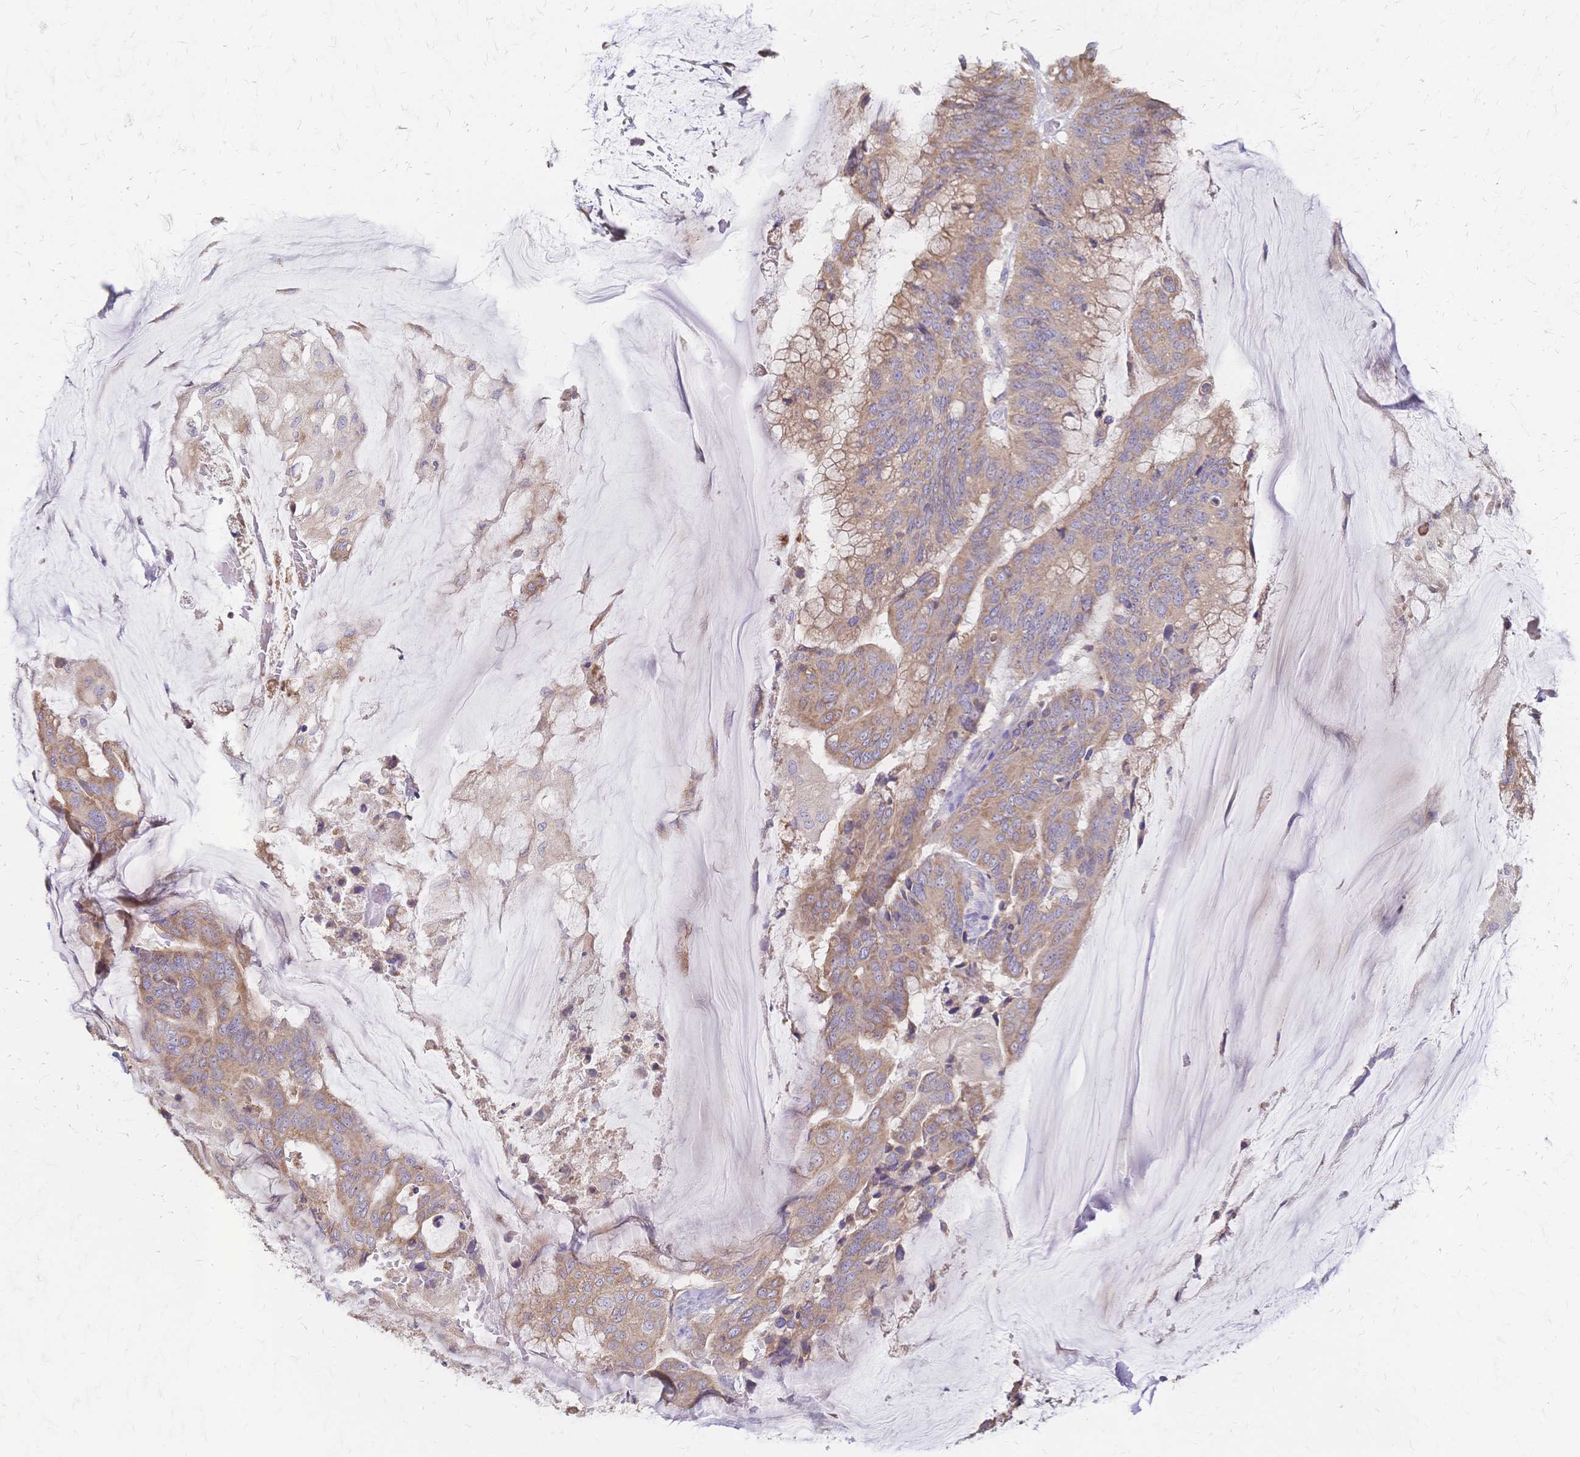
{"staining": {"intensity": "weak", "quantity": ">75%", "location": "cytoplasmic/membranous"}, "tissue": "colorectal cancer", "cell_type": "Tumor cells", "image_type": "cancer", "snomed": [{"axis": "morphology", "description": "Adenocarcinoma, NOS"}, {"axis": "topography", "description": "Rectum"}], "caption": "The photomicrograph demonstrates a brown stain indicating the presence of a protein in the cytoplasmic/membranous of tumor cells in colorectal cancer.", "gene": "CYB5A", "patient": {"sex": "female", "age": 59}}